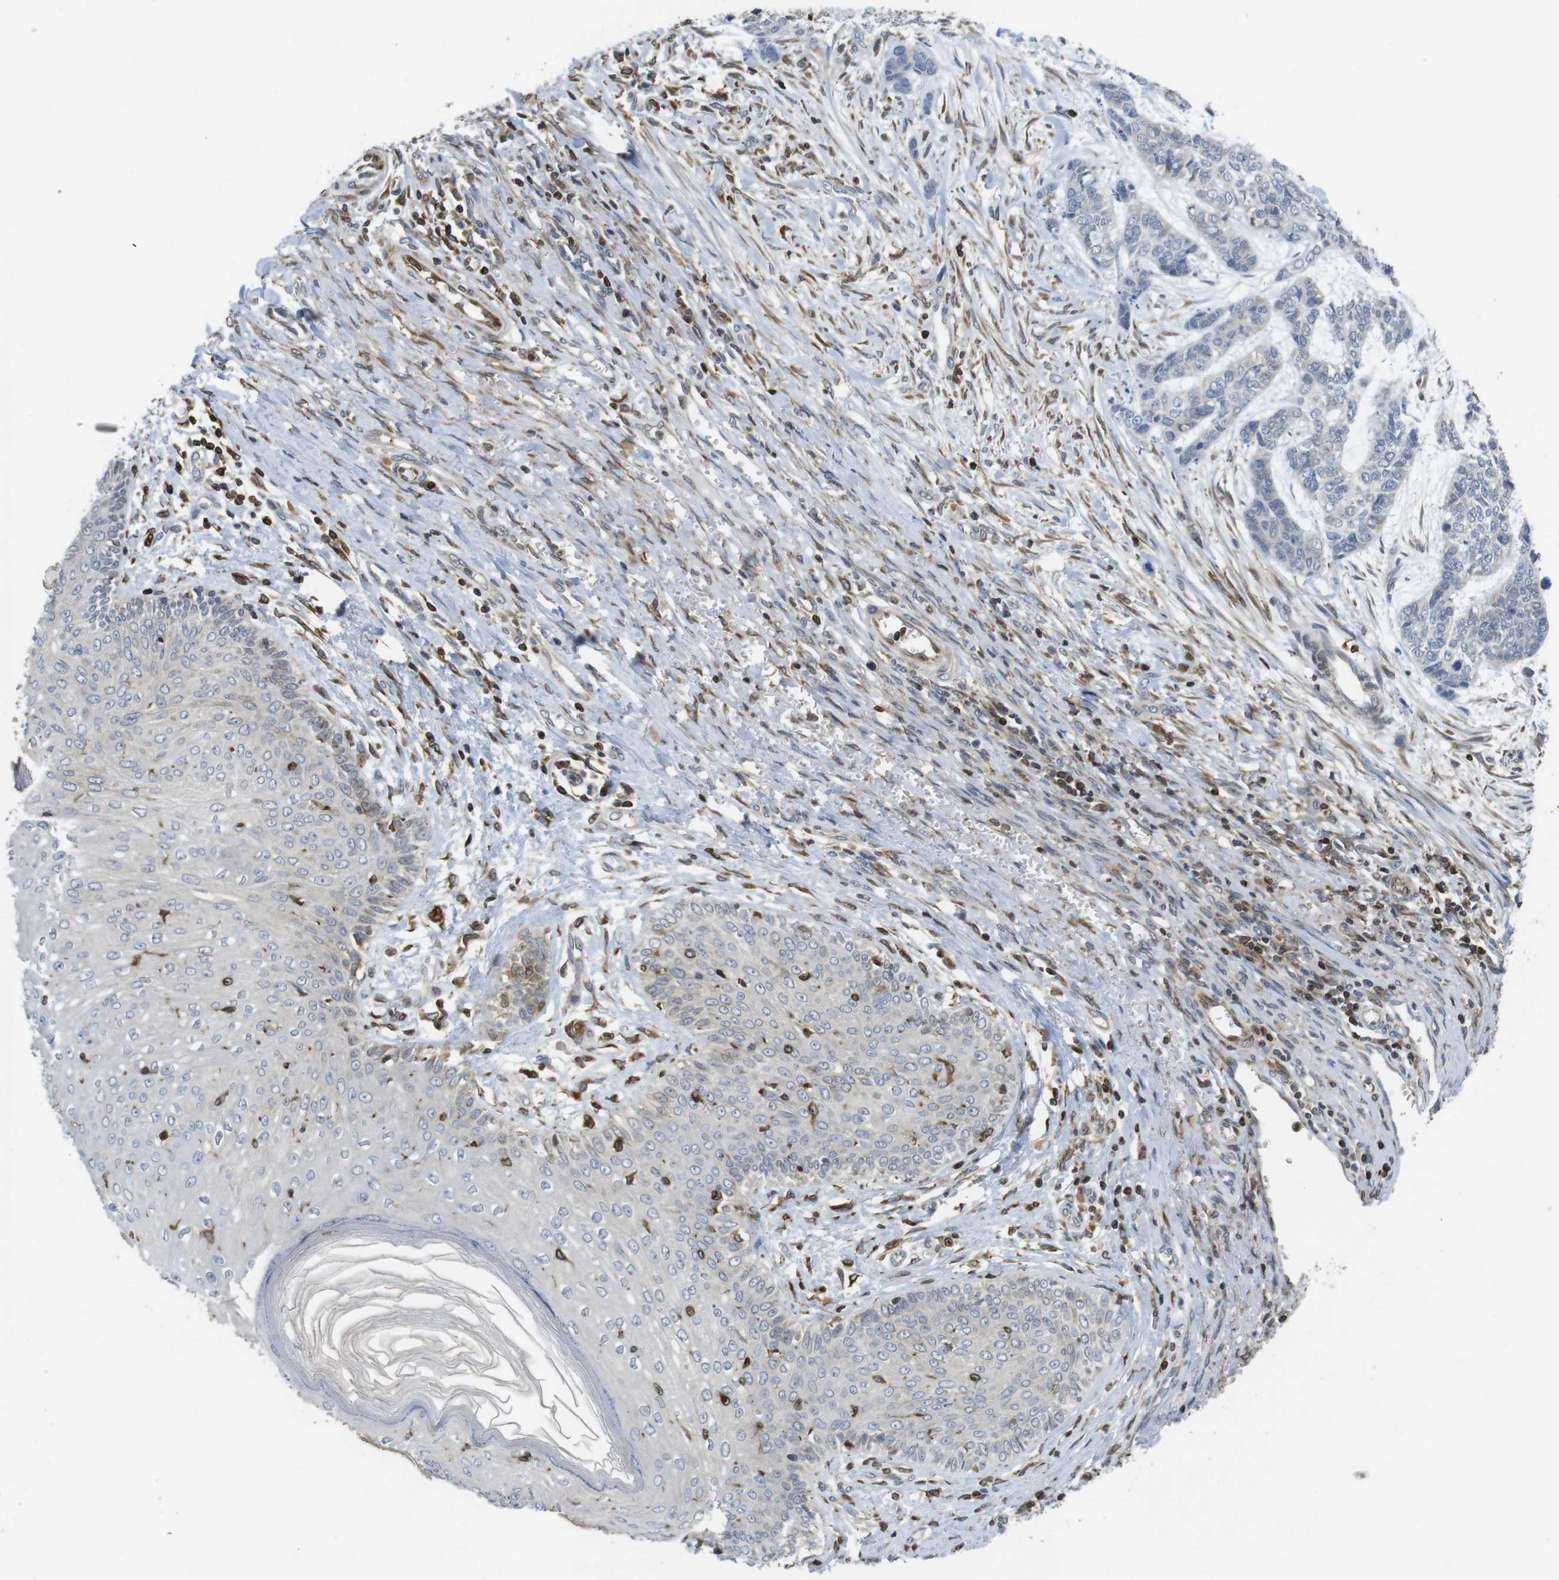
{"staining": {"intensity": "negative", "quantity": "none", "location": "none"}, "tissue": "skin cancer", "cell_type": "Tumor cells", "image_type": "cancer", "snomed": [{"axis": "morphology", "description": "Basal cell carcinoma"}, {"axis": "topography", "description": "Skin"}], "caption": "Skin cancer (basal cell carcinoma) stained for a protein using IHC shows no expression tumor cells.", "gene": "ARL6IP5", "patient": {"sex": "female", "age": 64}}